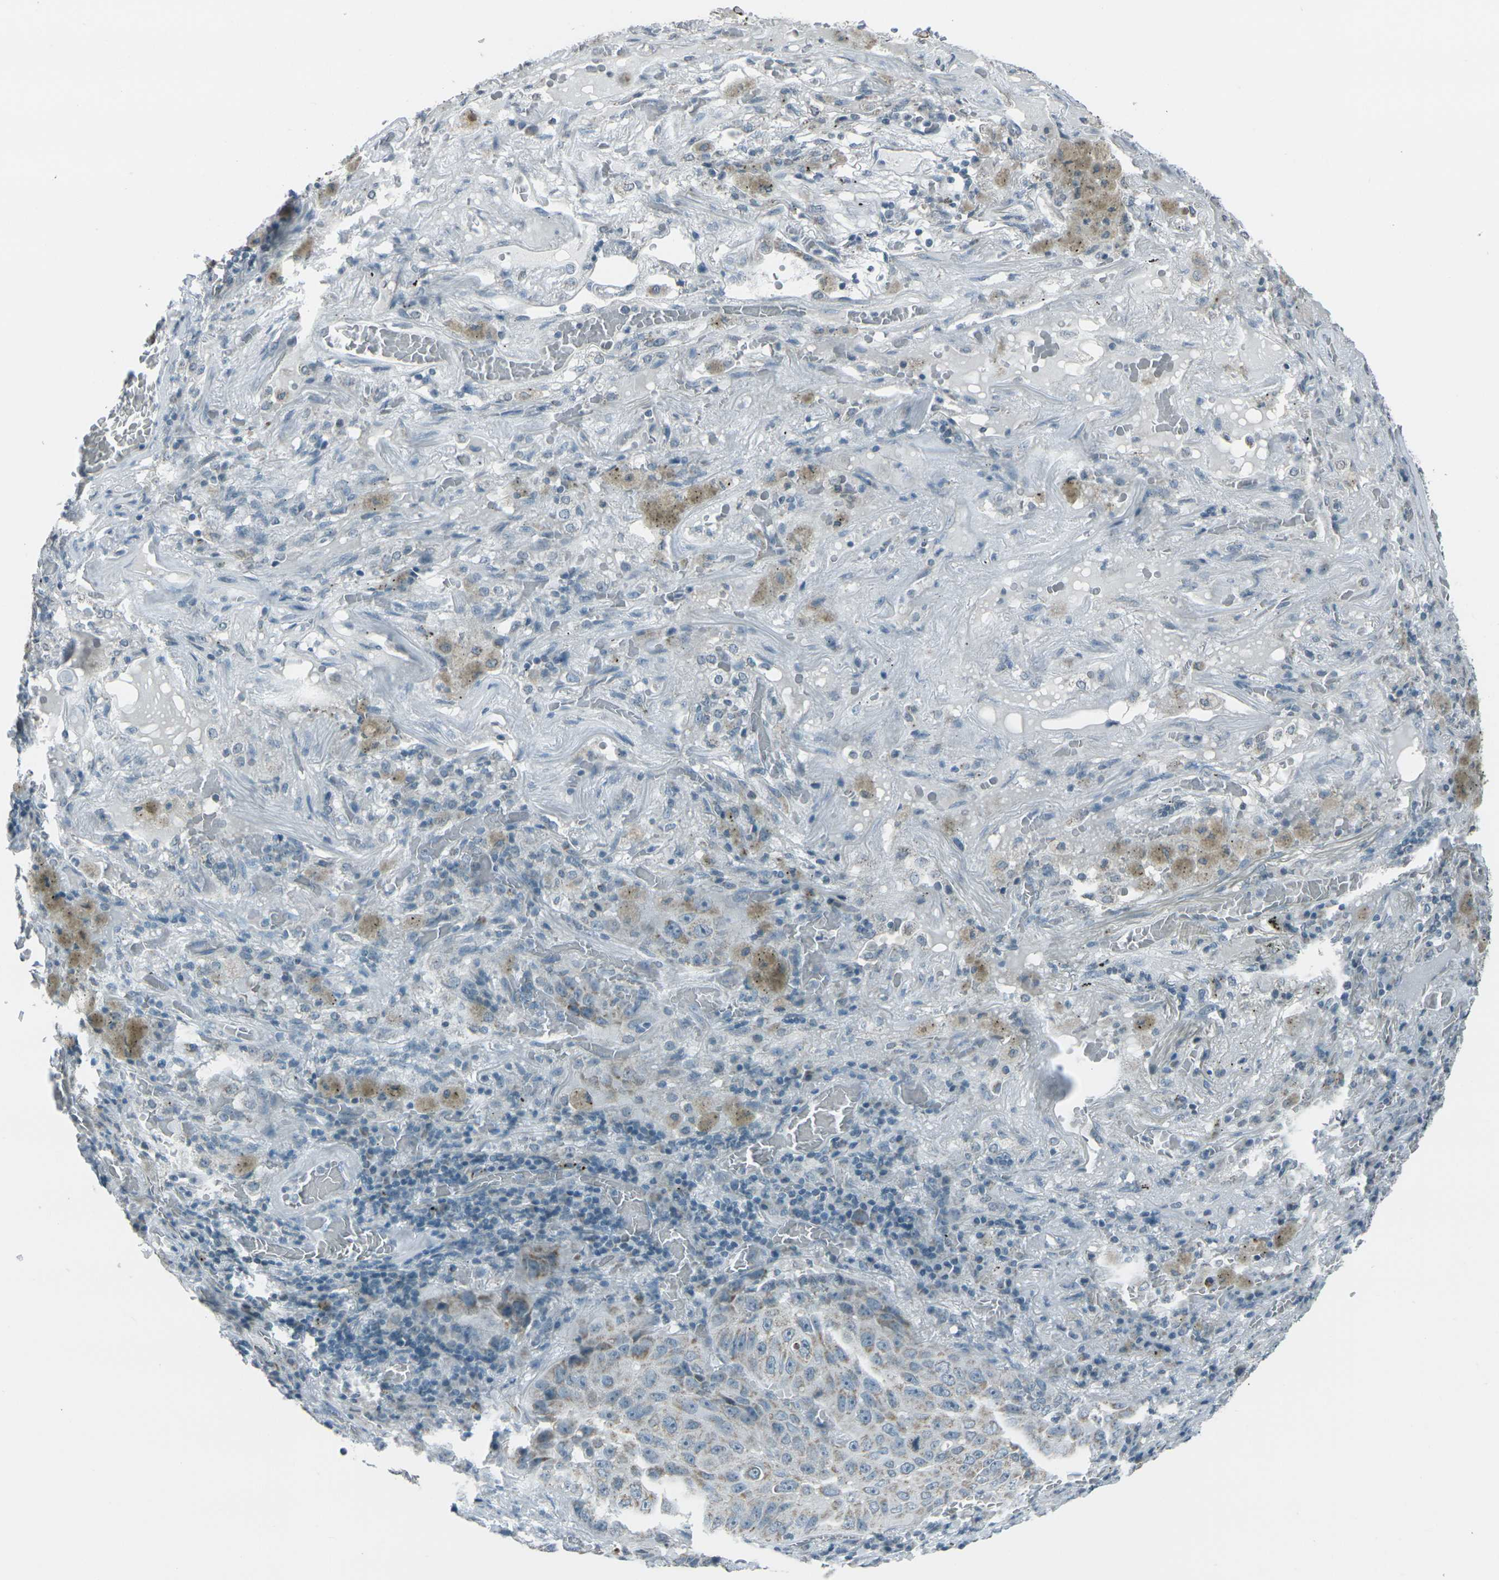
{"staining": {"intensity": "moderate", "quantity": ">75%", "location": "cytoplasmic/membranous"}, "tissue": "lung cancer", "cell_type": "Tumor cells", "image_type": "cancer", "snomed": [{"axis": "morphology", "description": "Squamous cell carcinoma, NOS"}, {"axis": "topography", "description": "Lung"}], "caption": "The immunohistochemical stain shows moderate cytoplasmic/membranous staining in tumor cells of lung cancer (squamous cell carcinoma) tissue.", "gene": "H2BC1", "patient": {"sex": "male", "age": 57}}